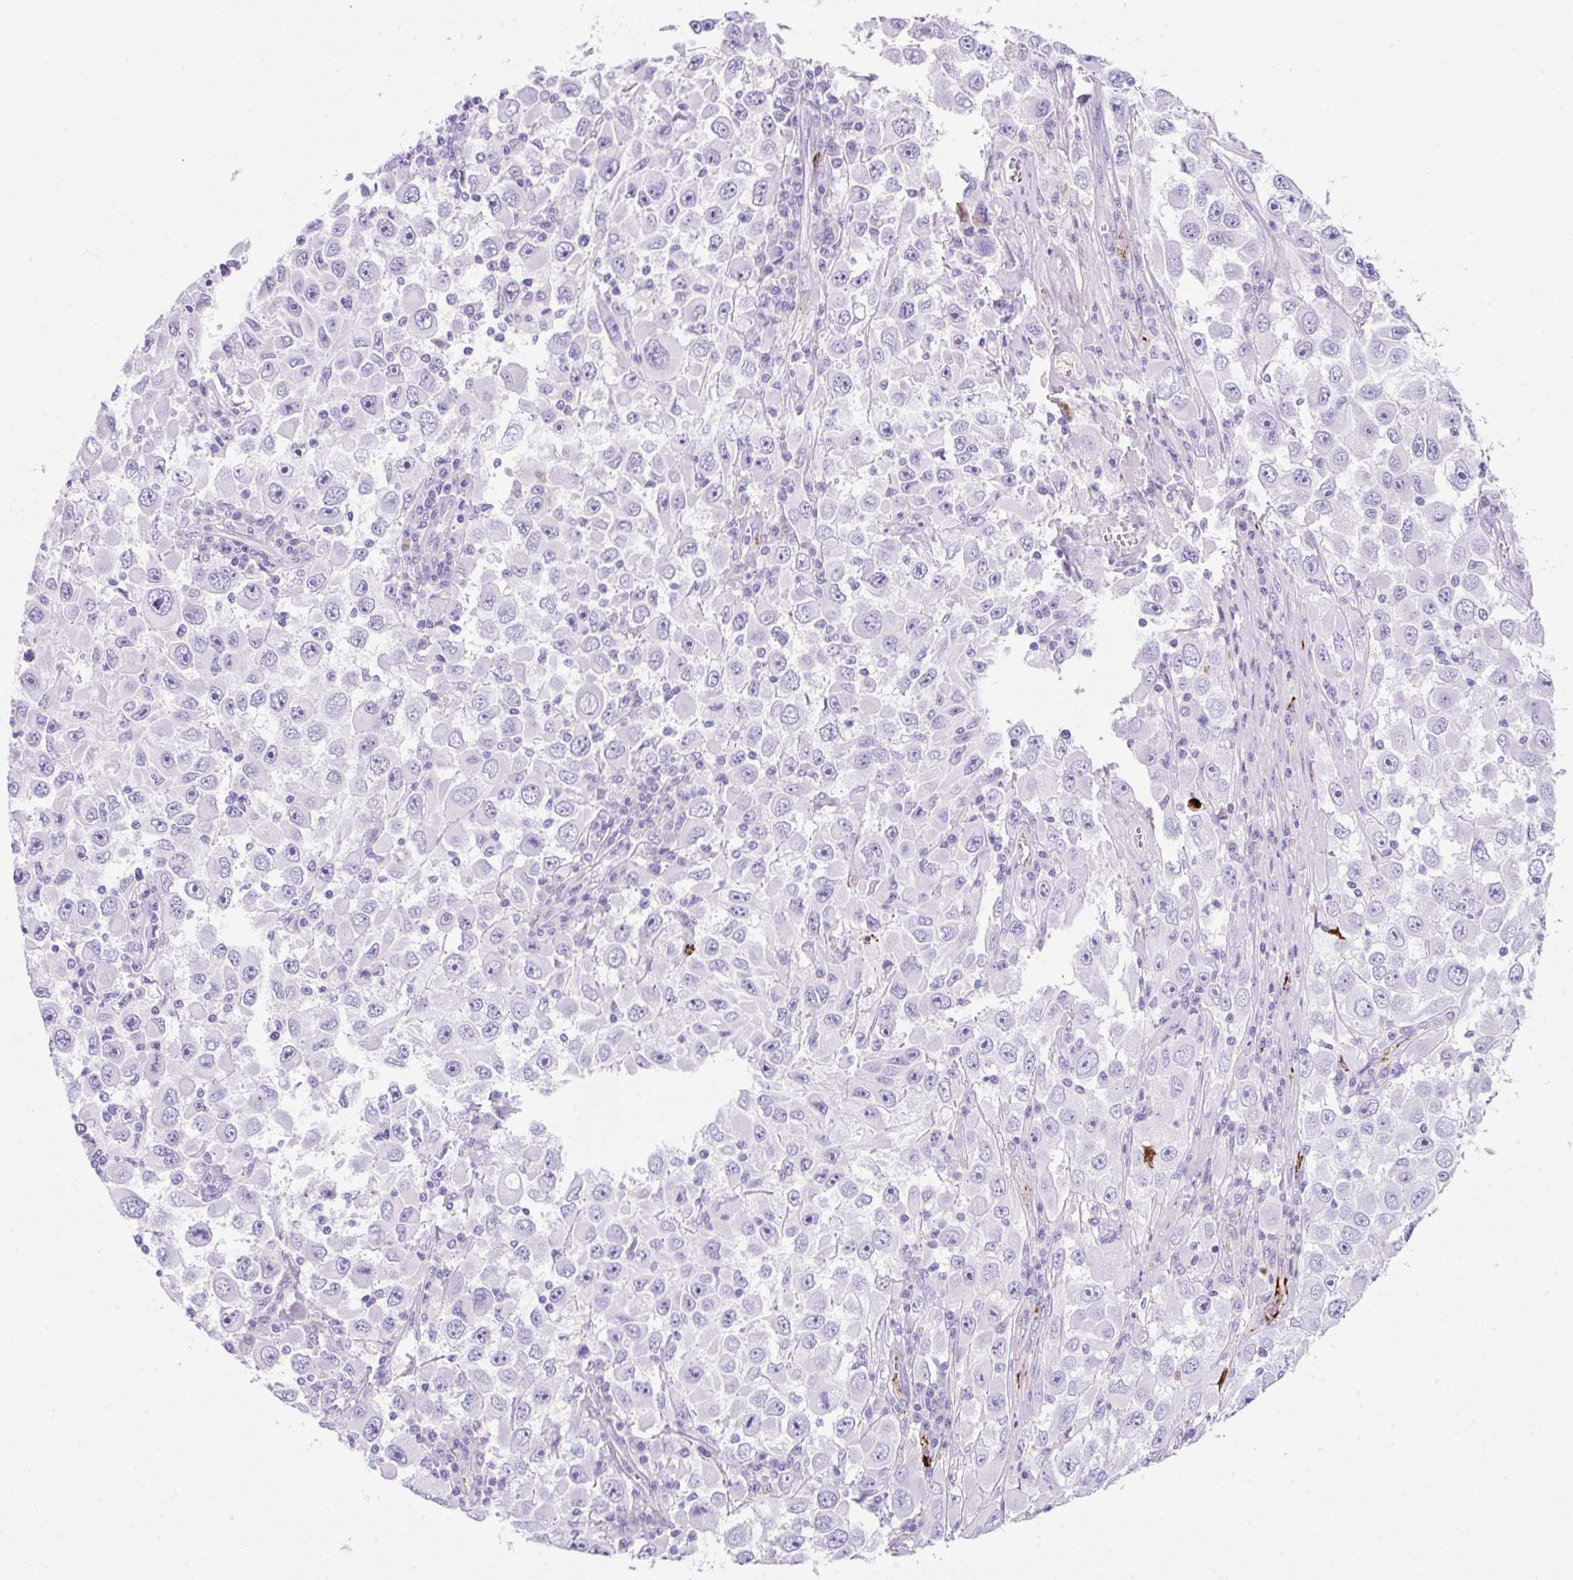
{"staining": {"intensity": "negative", "quantity": "none", "location": "none"}, "tissue": "melanoma", "cell_type": "Tumor cells", "image_type": "cancer", "snomed": [{"axis": "morphology", "description": "Malignant melanoma, Metastatic site"}, {"axis": "topography", "description": "Lymph node"}], "caption": "Immunohistochemistry micrograph of neoplastic tissue: malignant melanoma (metastatic site) stained with DAB shows no significant protein expression in tumor cells.", "gene": "APOC4-APOC2", "patient": {"sex": "female", "age": 67}}